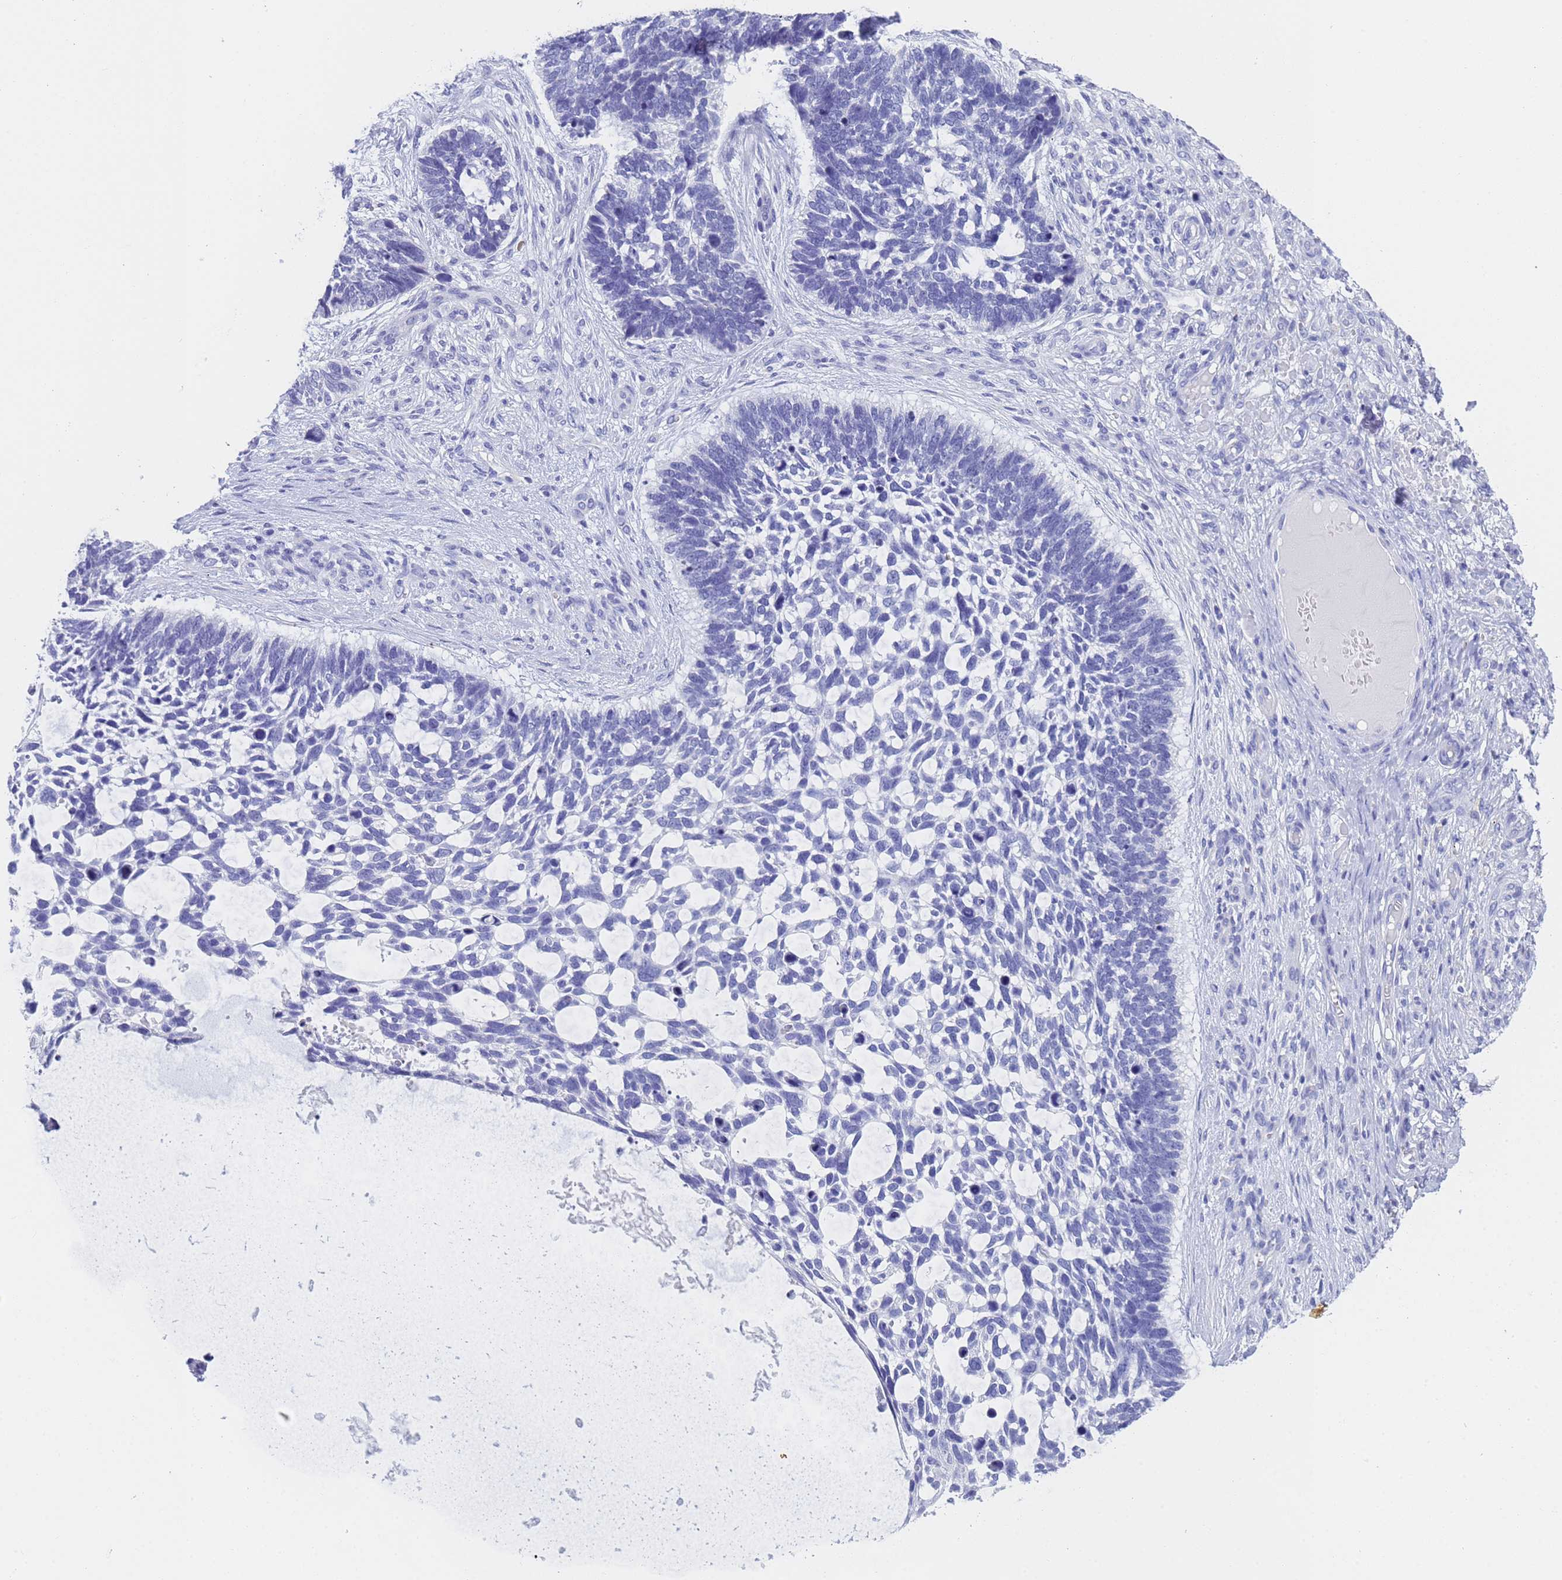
{"staining": {"intensity": "negative", "quantity": "none", "location": "none"}, "tissue": "skin cancer", "cell_type": "Tumor cells", "image_type": "cancer", "snomed": [{"axis": "morphology", "description": "Basal cell carcinoma"}, {"axis": "topography", "description": "Skin"}], "caption": "DAB immunohistochemical staining of human skin cancer (basal cell carcinoma) shows no significant positivity in tumor cells.", "gene": "STATH", "patient": {"sex": "male", "age": 88}}